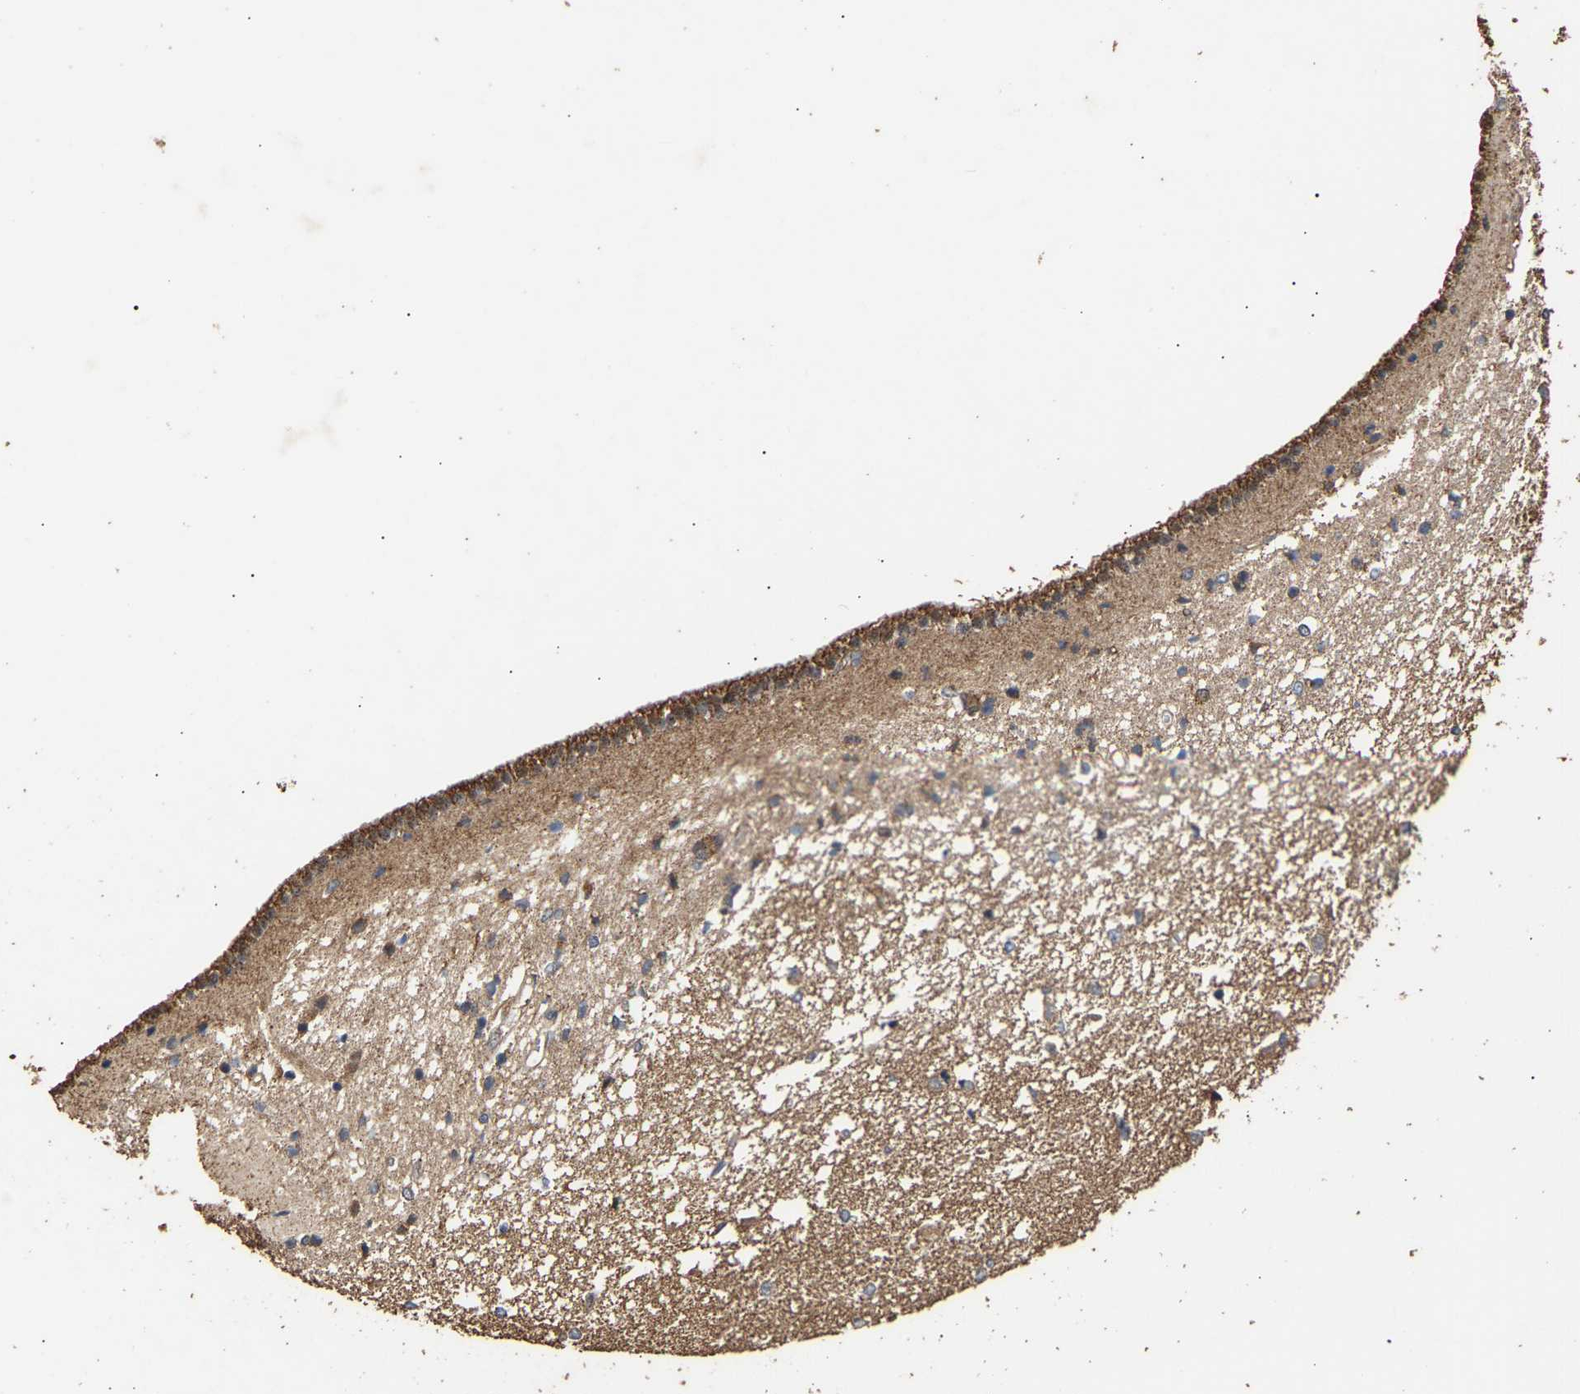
{"staining": {"intensity": "negative", "quantity": "none", "location": "none"}, "tissue": "caudate", "cell_type": "Glial cells", "image_type": "normal", "snomed": [{"axis": "morphology", "description": "Normal tissue, NOS"}, {"axis": "topography", "description": "Lateral ventricle wall"}], "caption": "Histopathology image shows no protein expression in glial cells of unremarkable caudate. (Immunohistochemistry, brightfield microscopy, high magnification).", "gene": "ZNF26", "patient": {"sex": "male", "age": 45}}